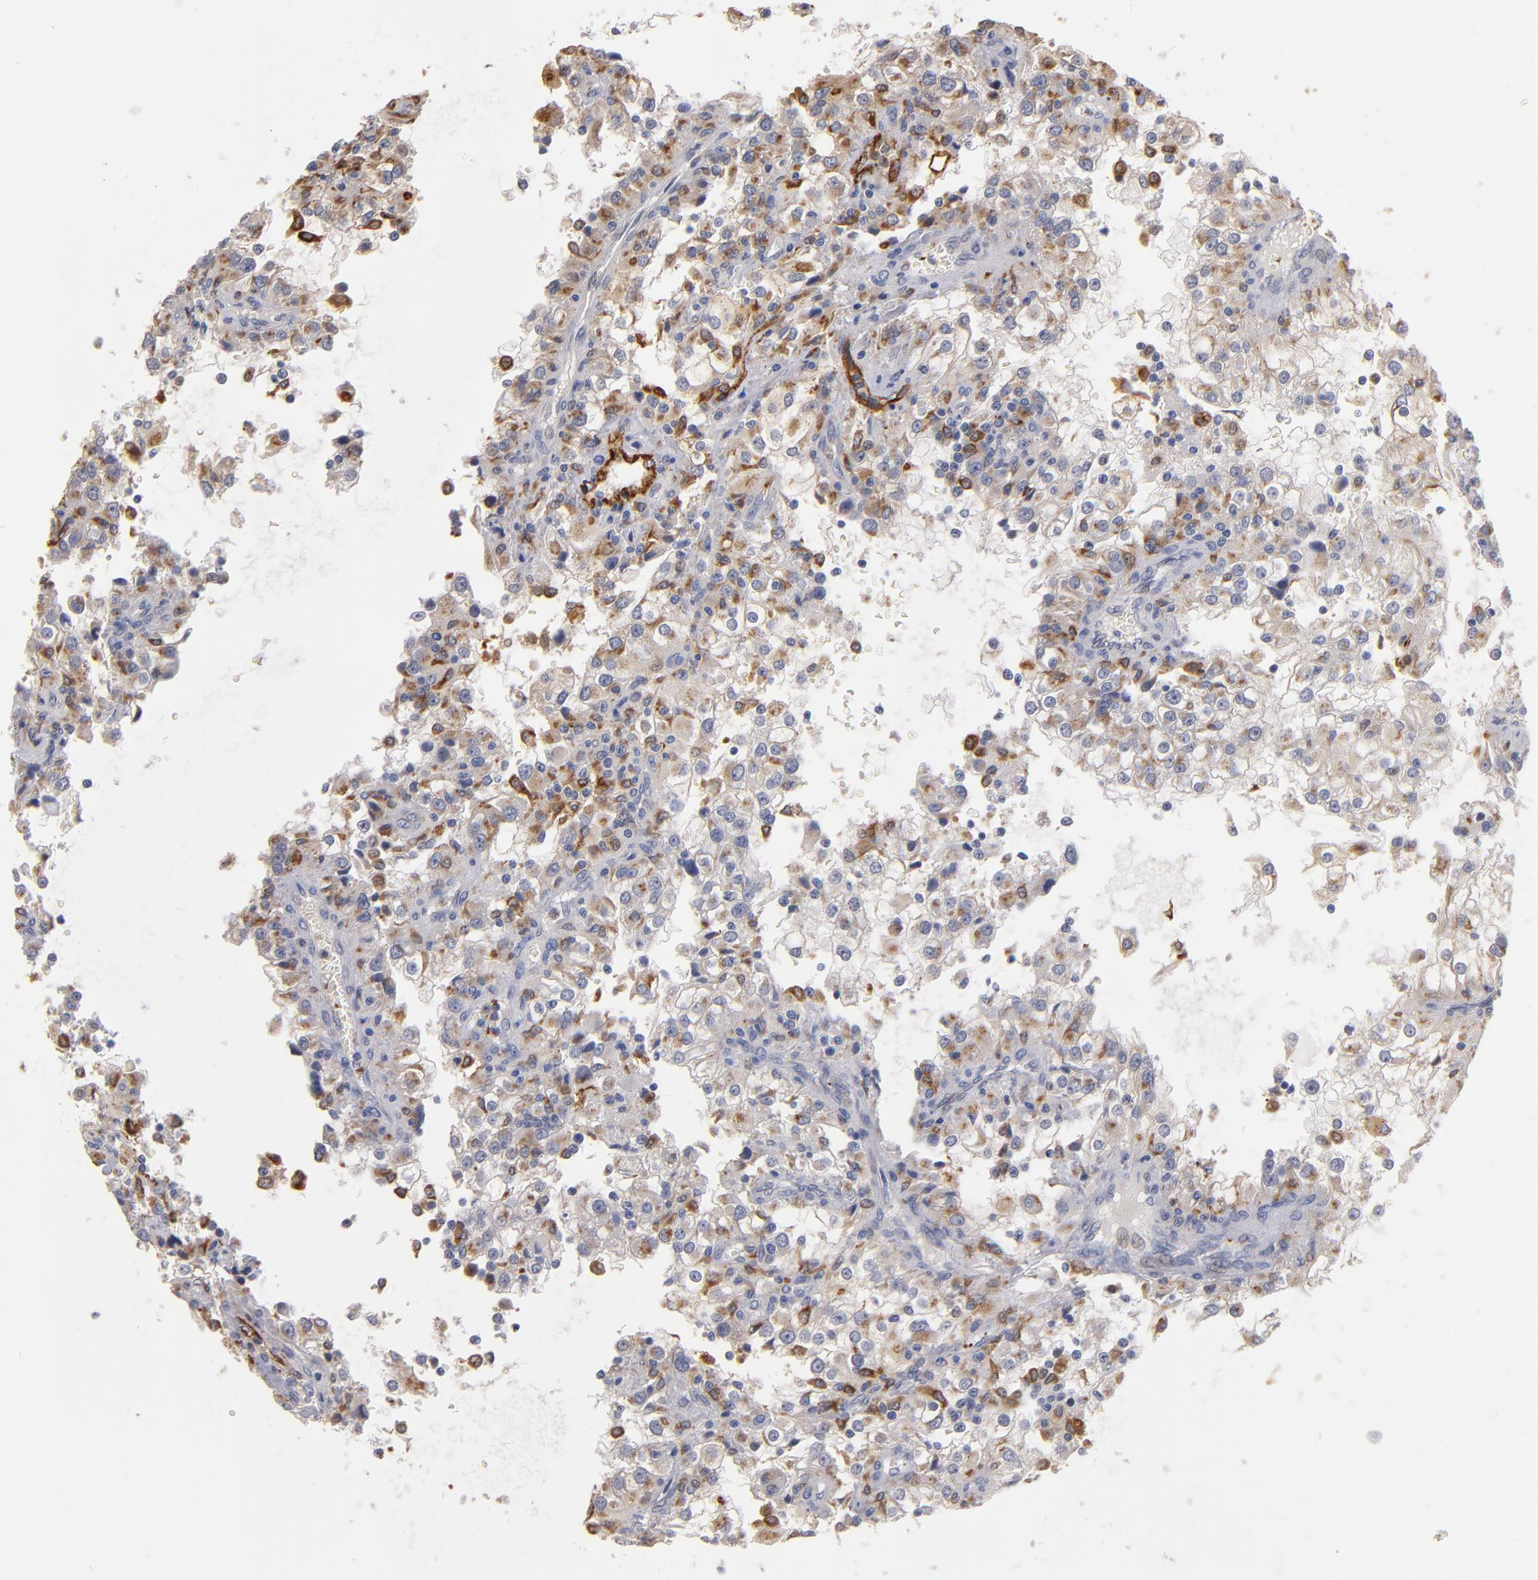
{"staining": {"intensity": "moderate", "quantity": "25%-75%", "location": "cytoplasmic/membranous"}, "tissue": "renal cancer", "cell_type": "Tumor cells", "image_type": "cancer", "snomed": [{"axis": "morphology", "description": "Adenocarcinoma, NOS"}, {"axis": "topography", "description": "Kidney"}], "caption": "Renal adenocarcinoma stained with immunohistochemistry demonstrates moderate cytoplasmic/membranous expression in approximately 25%-75% of tumor cells. (DAB = brown stain, brightfield microscopy at high magnification).", "gene": "SELP", "patient": {"sex": "female", "age": 52}}